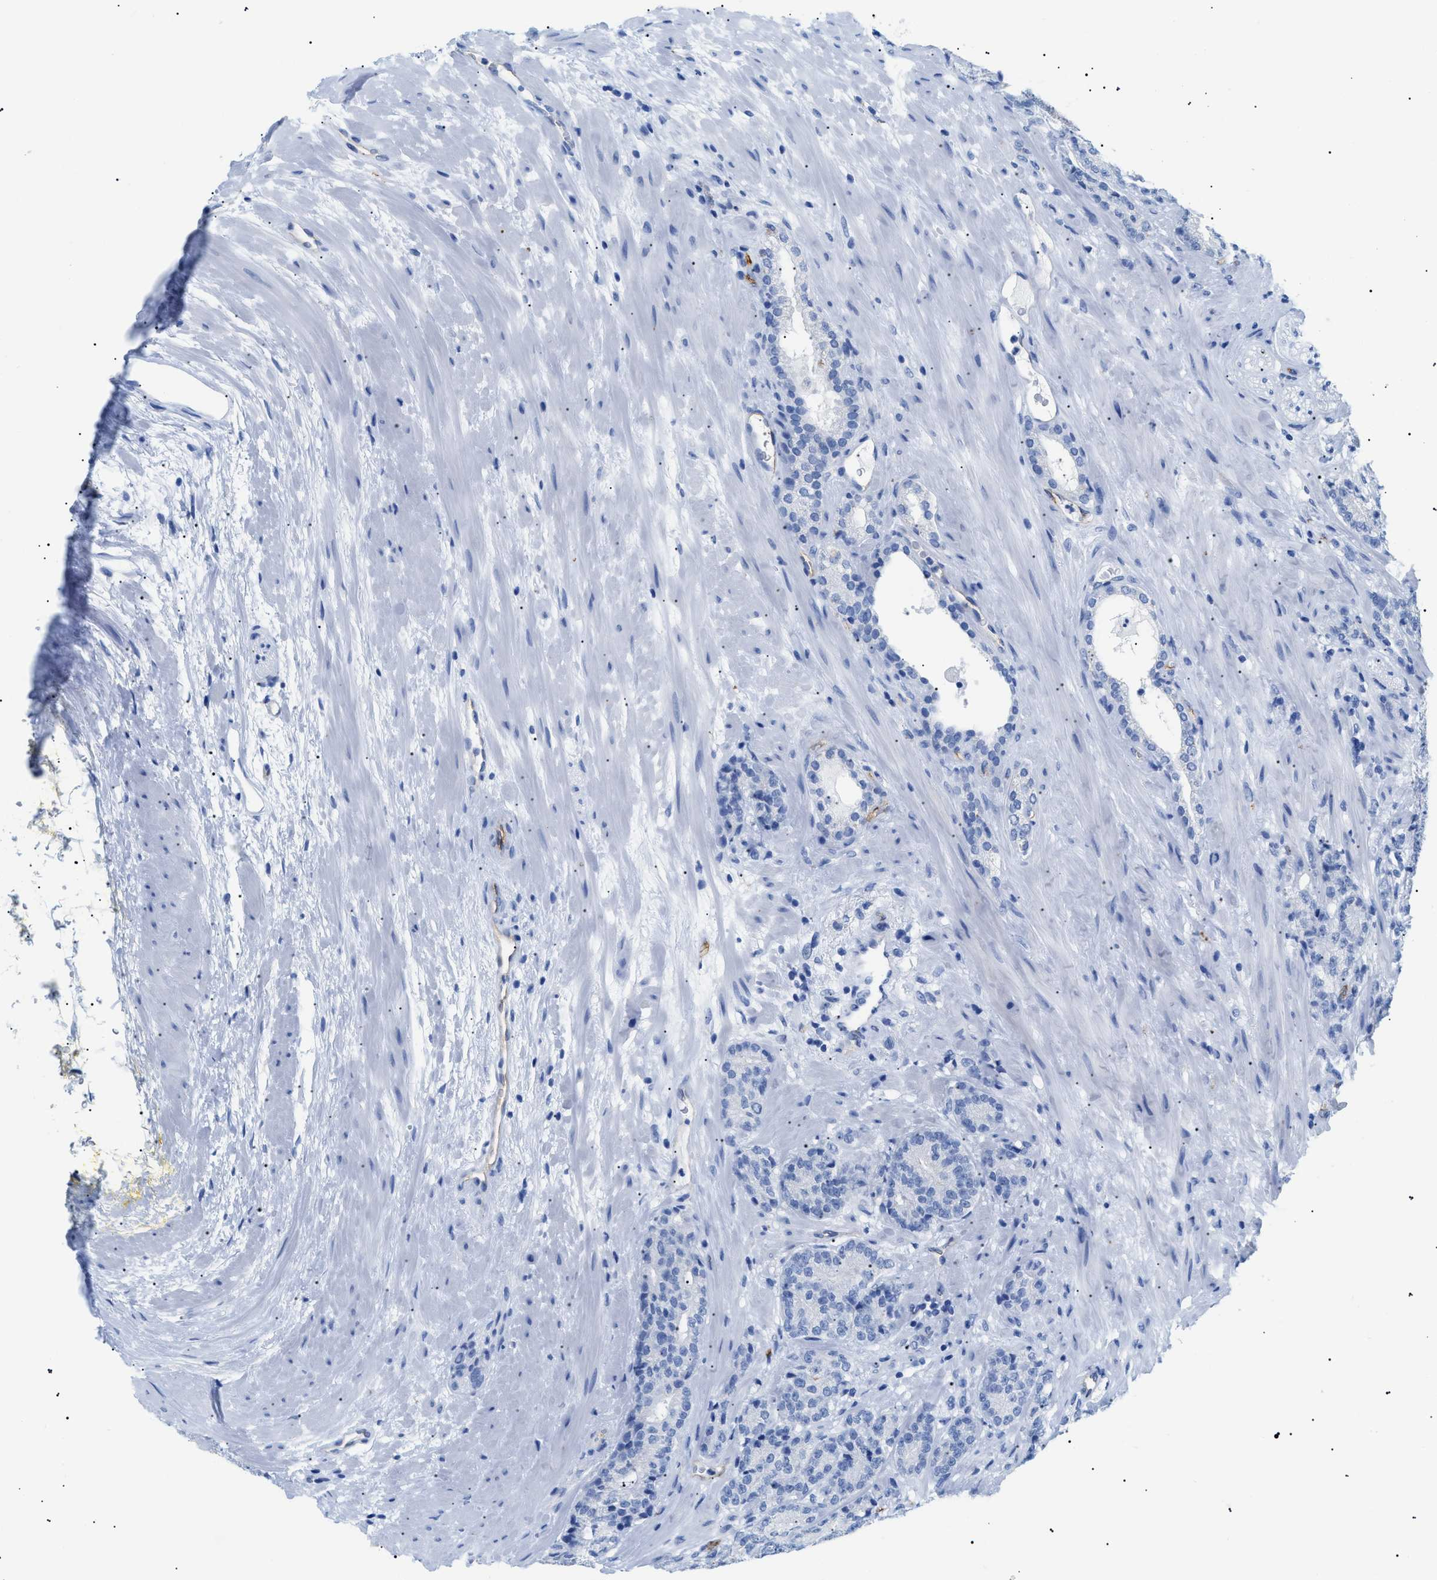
{"staining": {"intensity": "negative", "quantity": "none", "location": "none"}, "tissue": "prostate cancer", "cell_type": "Tumor cells", "image_type": "cancer", "snomed": [{"axis": "morphology", "description": "Adenocarcinoma, High grade"}, {"axis": "topography", "description": "Prostate"}], "caption": "Histopathology image shows no protein staining in tumor cells of prostate cancer (adenocarcinoma (high-grade)) tissue.", "gene": "PODXL", "patient": {"sex": "male", "age": 61}}